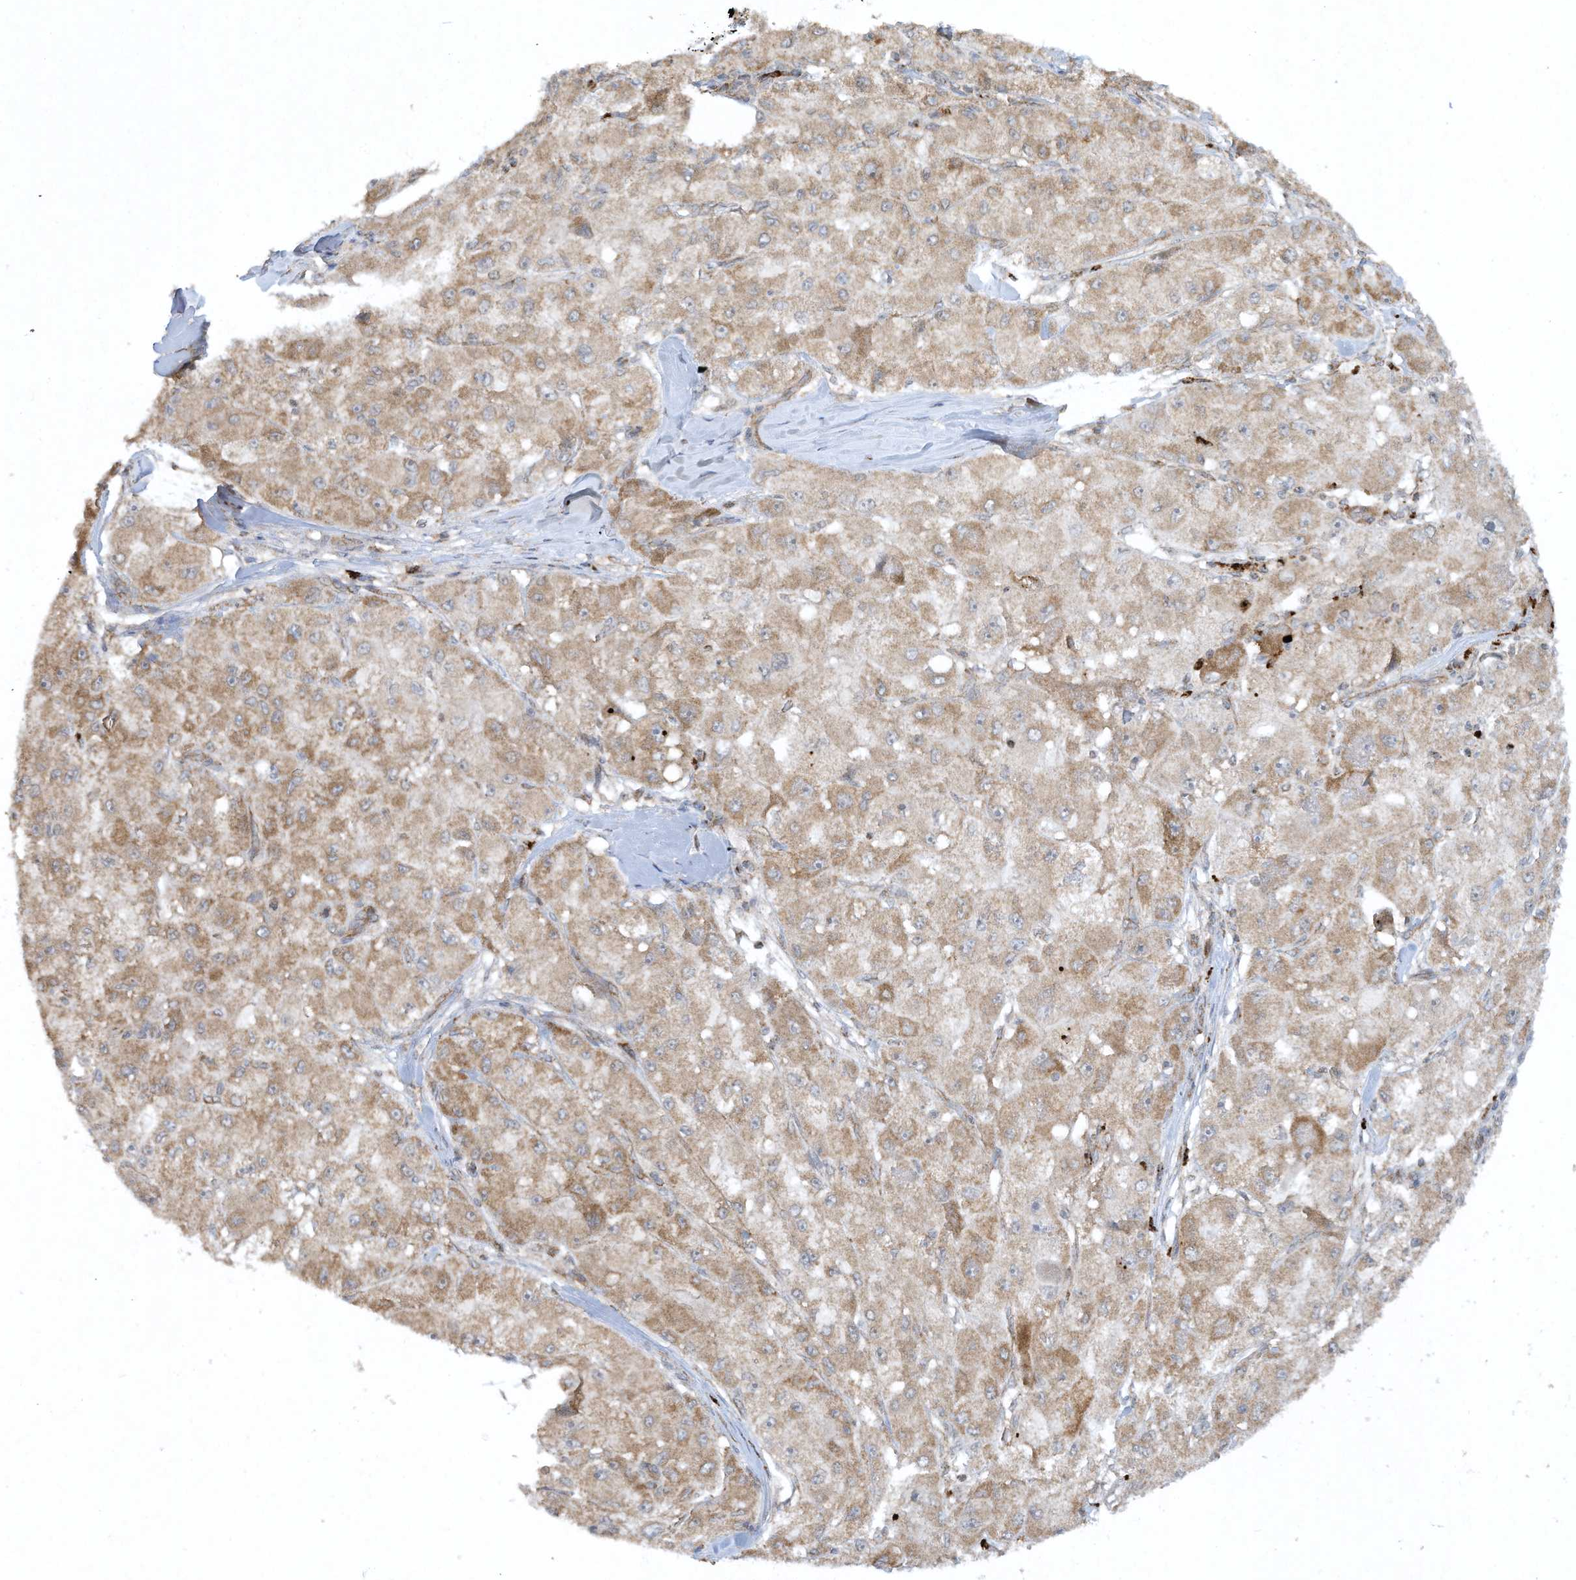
{"staining": {"intensity": "weak", "quantity": ">75%", "location": "cytoplasmic/membranous"}, "tissue": "liver cancer", "cell_type": "Tumor cells", "image_type": "cancer", "snomed": [{"axis": "morphology", "description": "Carcinoma, Hepatocellular, NOS"}, {"axis": "topography", "description": "Liver"}], "caption": "Tumor cells show low levels of weak cytoplasmic/membranous staining in approximately >75% of cells in human liver cancer (hepatocellular carcinoma).", "gene": "CHRNA4", "patient": {"sex": "male", "age": 80}}